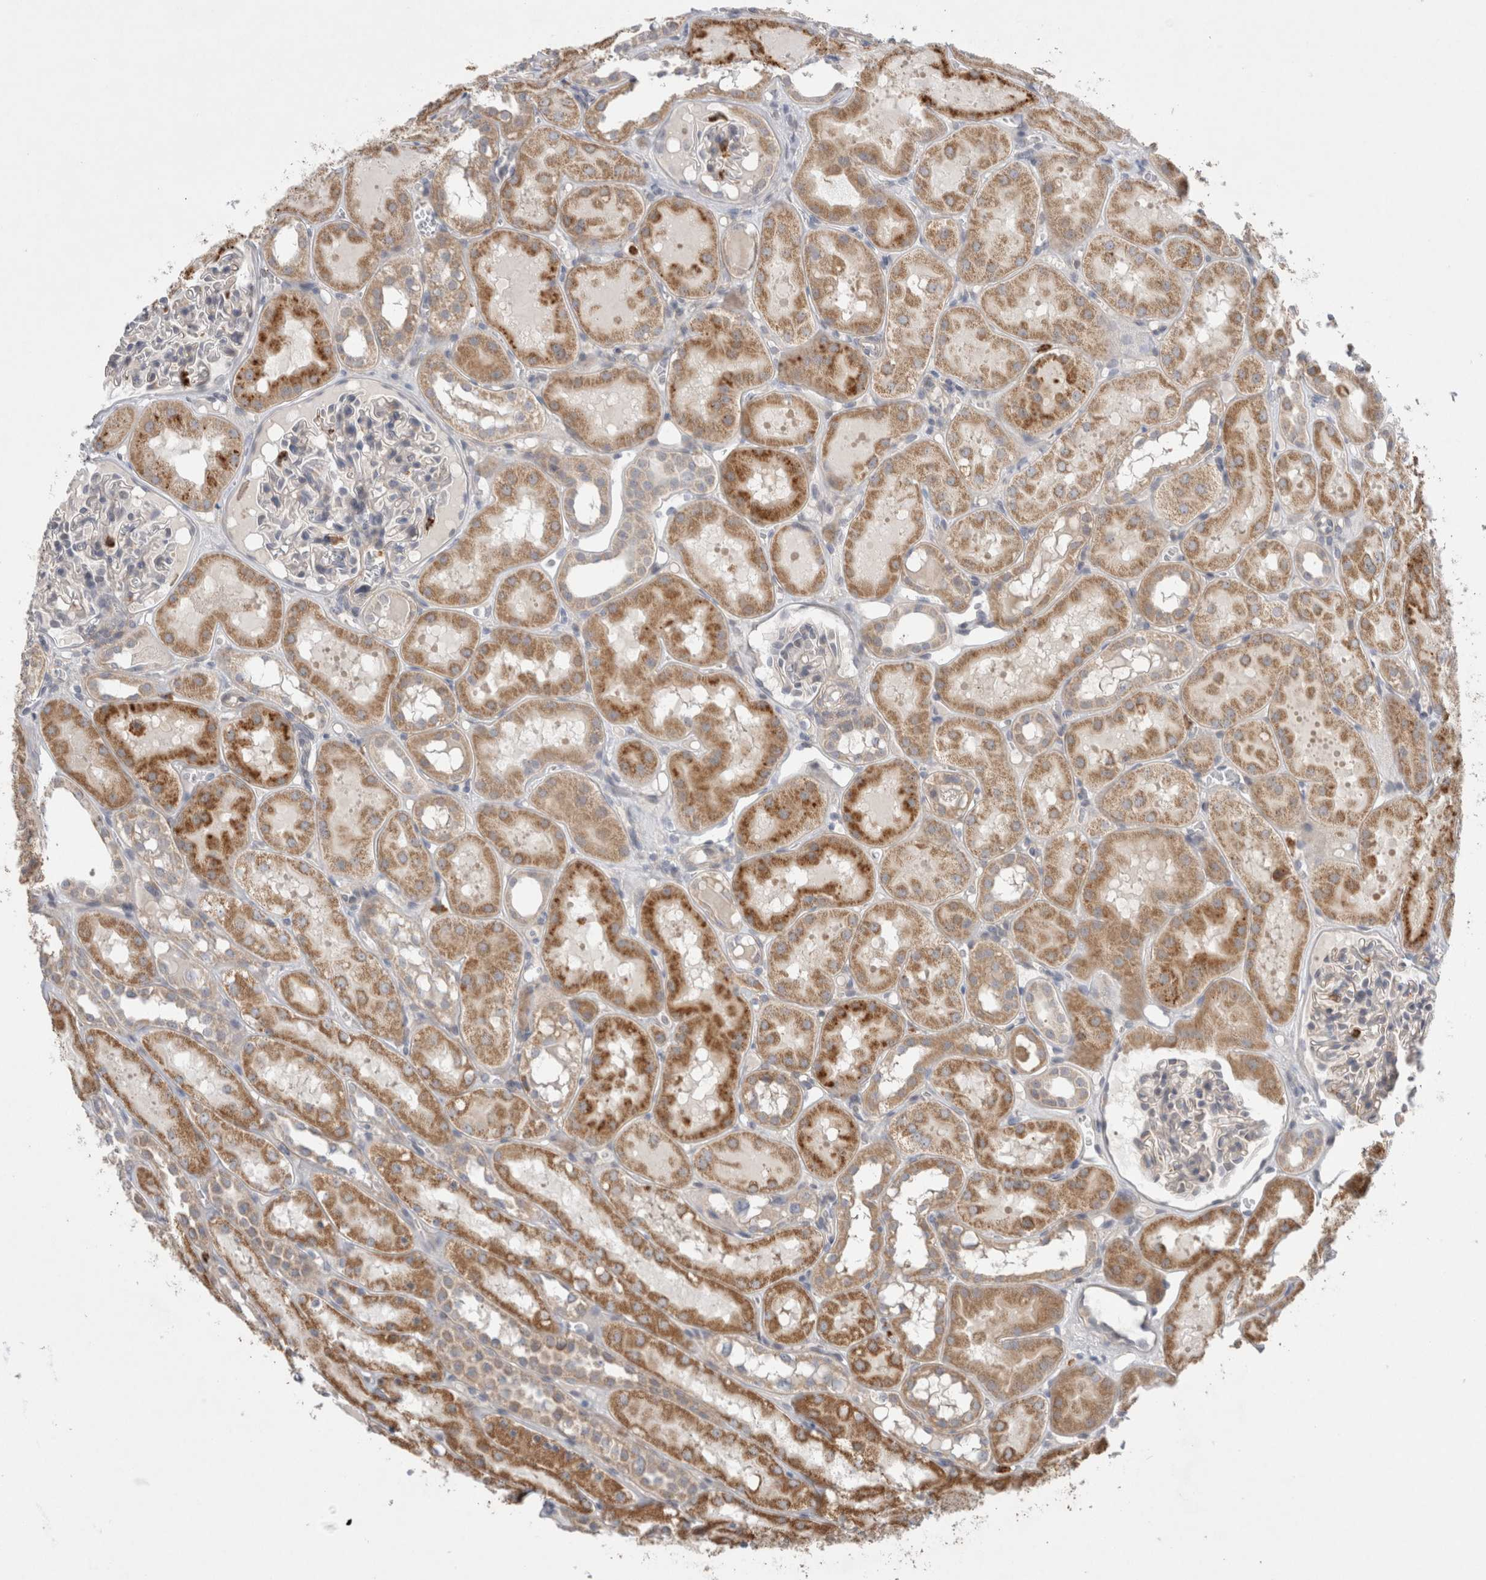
{"staining": {"intensity": "negative", "quantity": "none", "location": "none"}, "tissue": "kidney", "cell_type": "Cells in glomeruli", "image_type": "normal", "snomed": [{"axis": "morphology", "description": "Normal tissue, NOS"}, {"axis": "topography", "description": "Kidney"}, {"axis": "topography", "description": "Urinary bladder"}], "caption": "Immunohistochemistry of normal human kidney shows no expression in cells in glomeruli.", "gene": "GSDMB", "patient": {"sex": "male", "age": 16}}